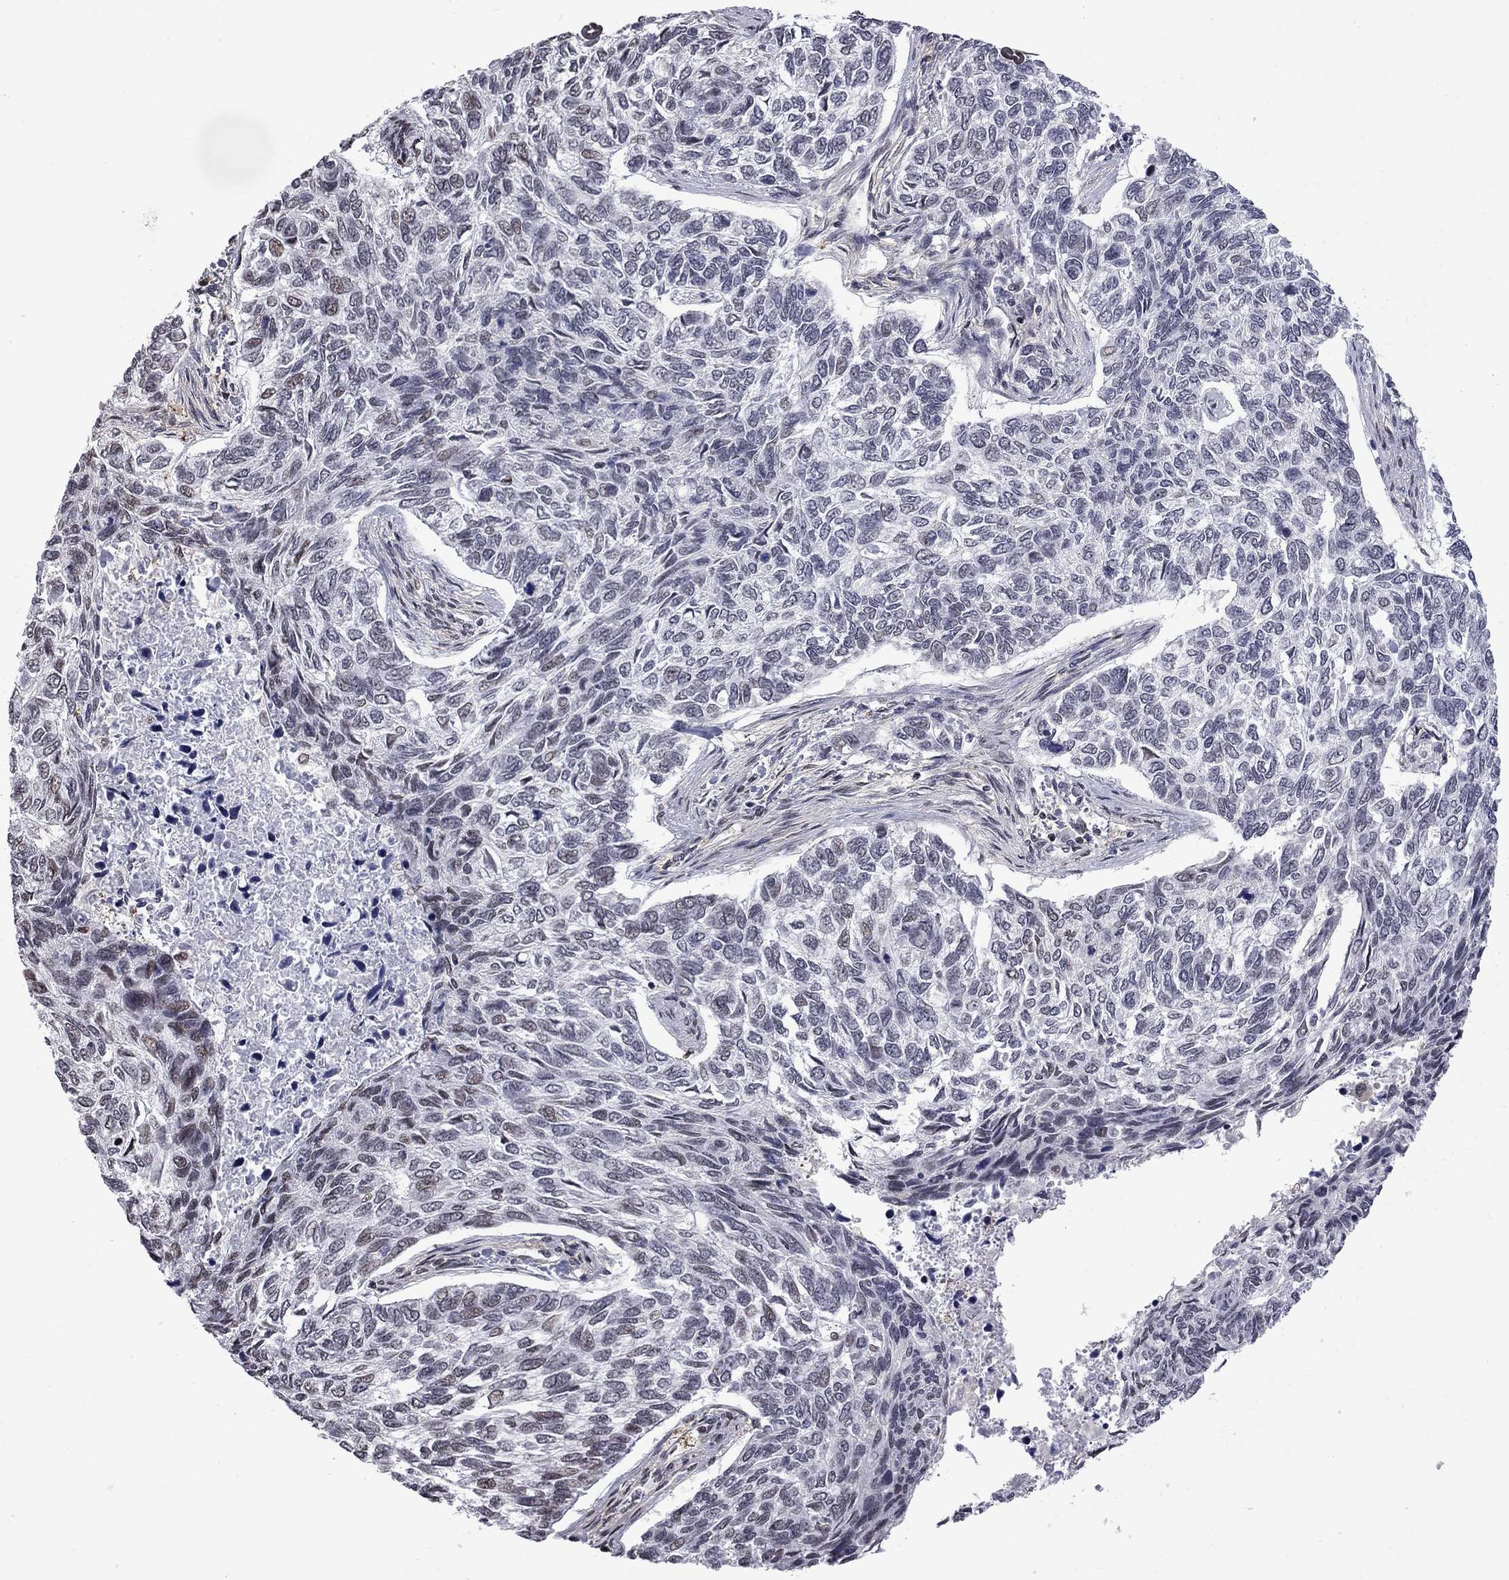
{"staining": {"intensity": "negative", "quantity": "none", "location": "none"}, "tissue": "skin cancer", "cell_type": "Tumor cells", "image_type": "cancer", "snomed": [{"axis": "morphology", "description": "Basal cell carcinoma"}, {"axis": "topography", "description": "Skin"}], "caption": "A high-resolution photomicrograph shows IHC staining of basal cell carcinoma (skin), which displays no significant expression in tumor cells. Nuclei are stained in blue.", "gene": "RFWD3", "patient": {"sex": "female", "age": 65}}